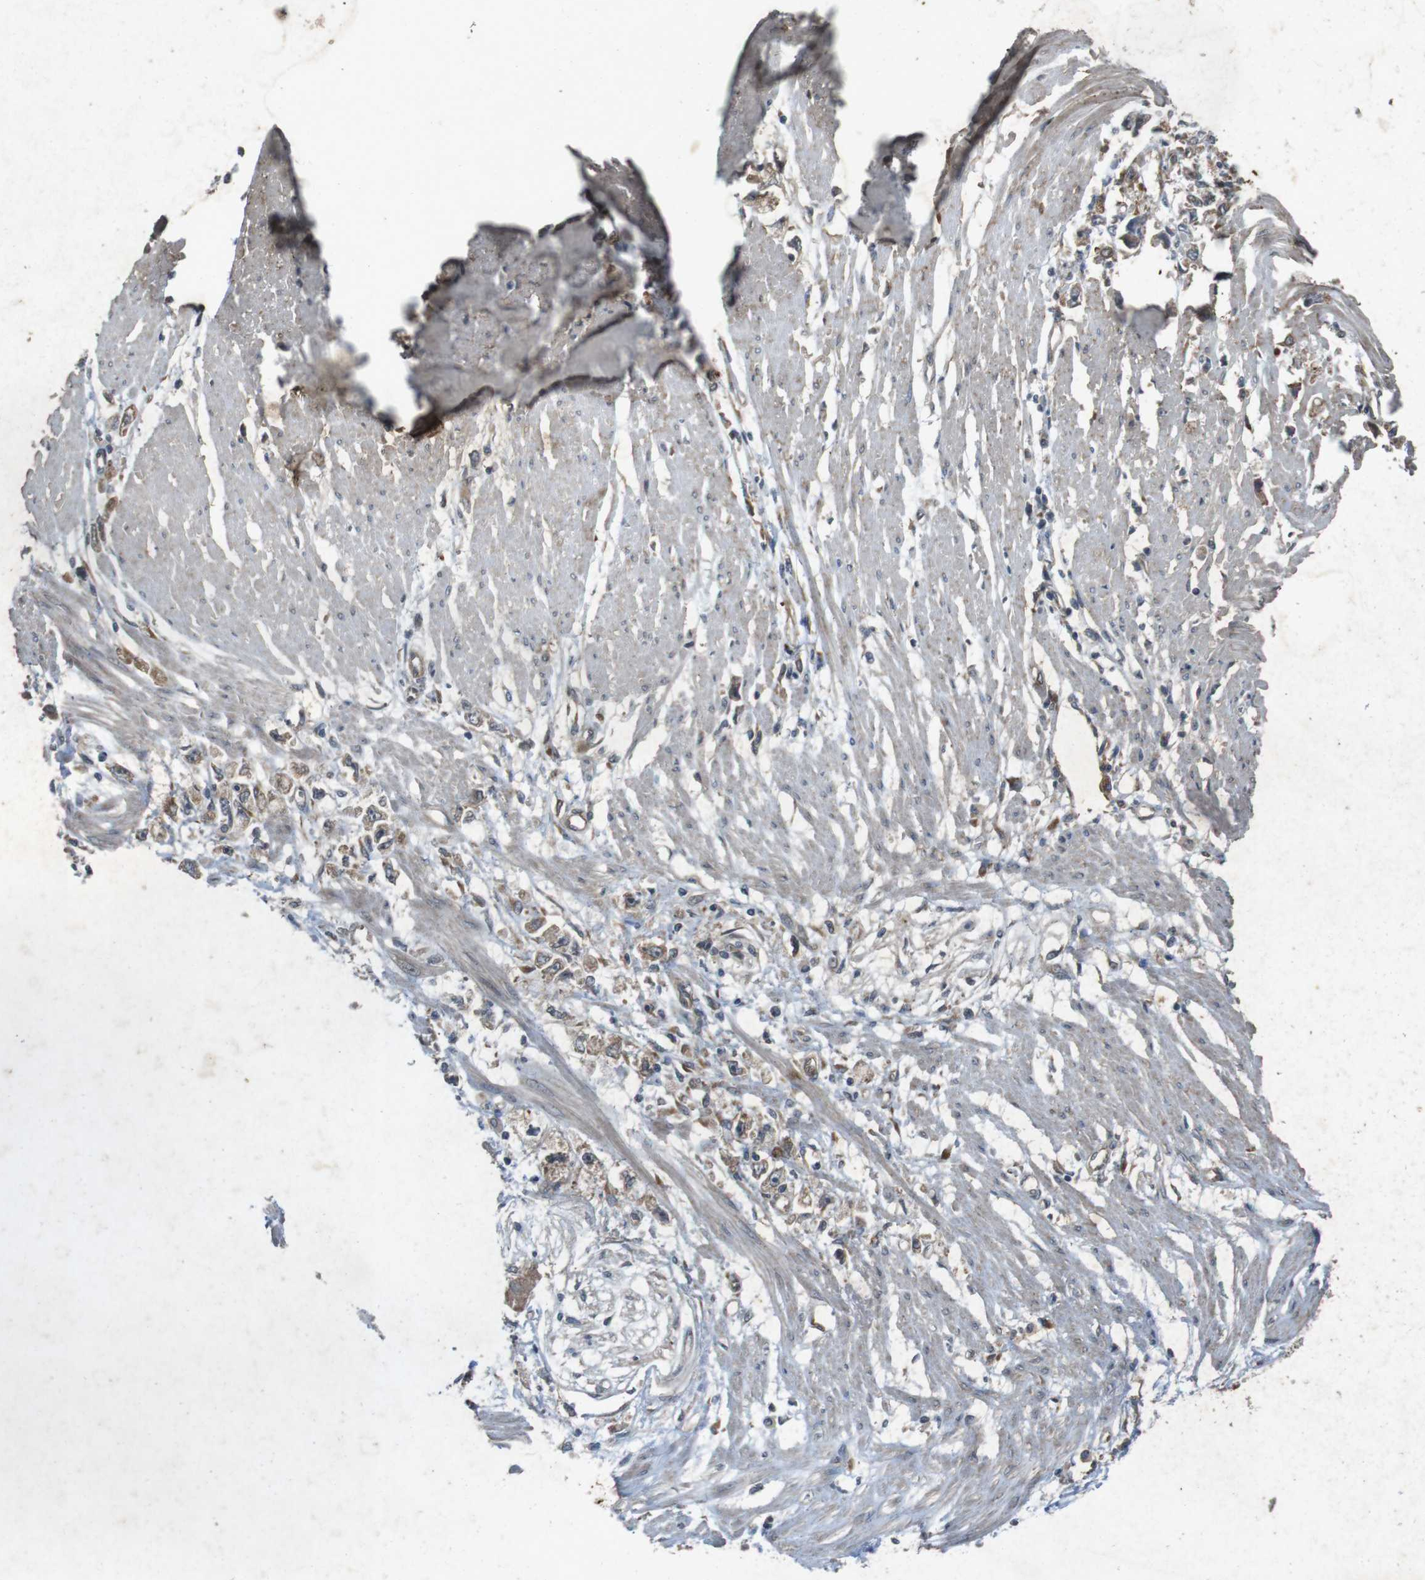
{"staining": {"intensity": "weak", "quantity": ">75%", "location": "cytoplasmic/membranous"}, "tissue": "stomach cancer", "cell_type": "Tumor cells", "image_type": "cancer", "snomed": [{"axis": "morphology", "description": "Adenocarcinoma, NOS"}, {"axis": "topography", "description": "Stomach"}], "caption": "Stomach adenocarcinoma stained with a brown dye reveals weak cytoplasmic/membranous positive staining in about >75% of tumor cells.", "gene": "FLCN", "patient": {"sex": "female", "age": 59}}